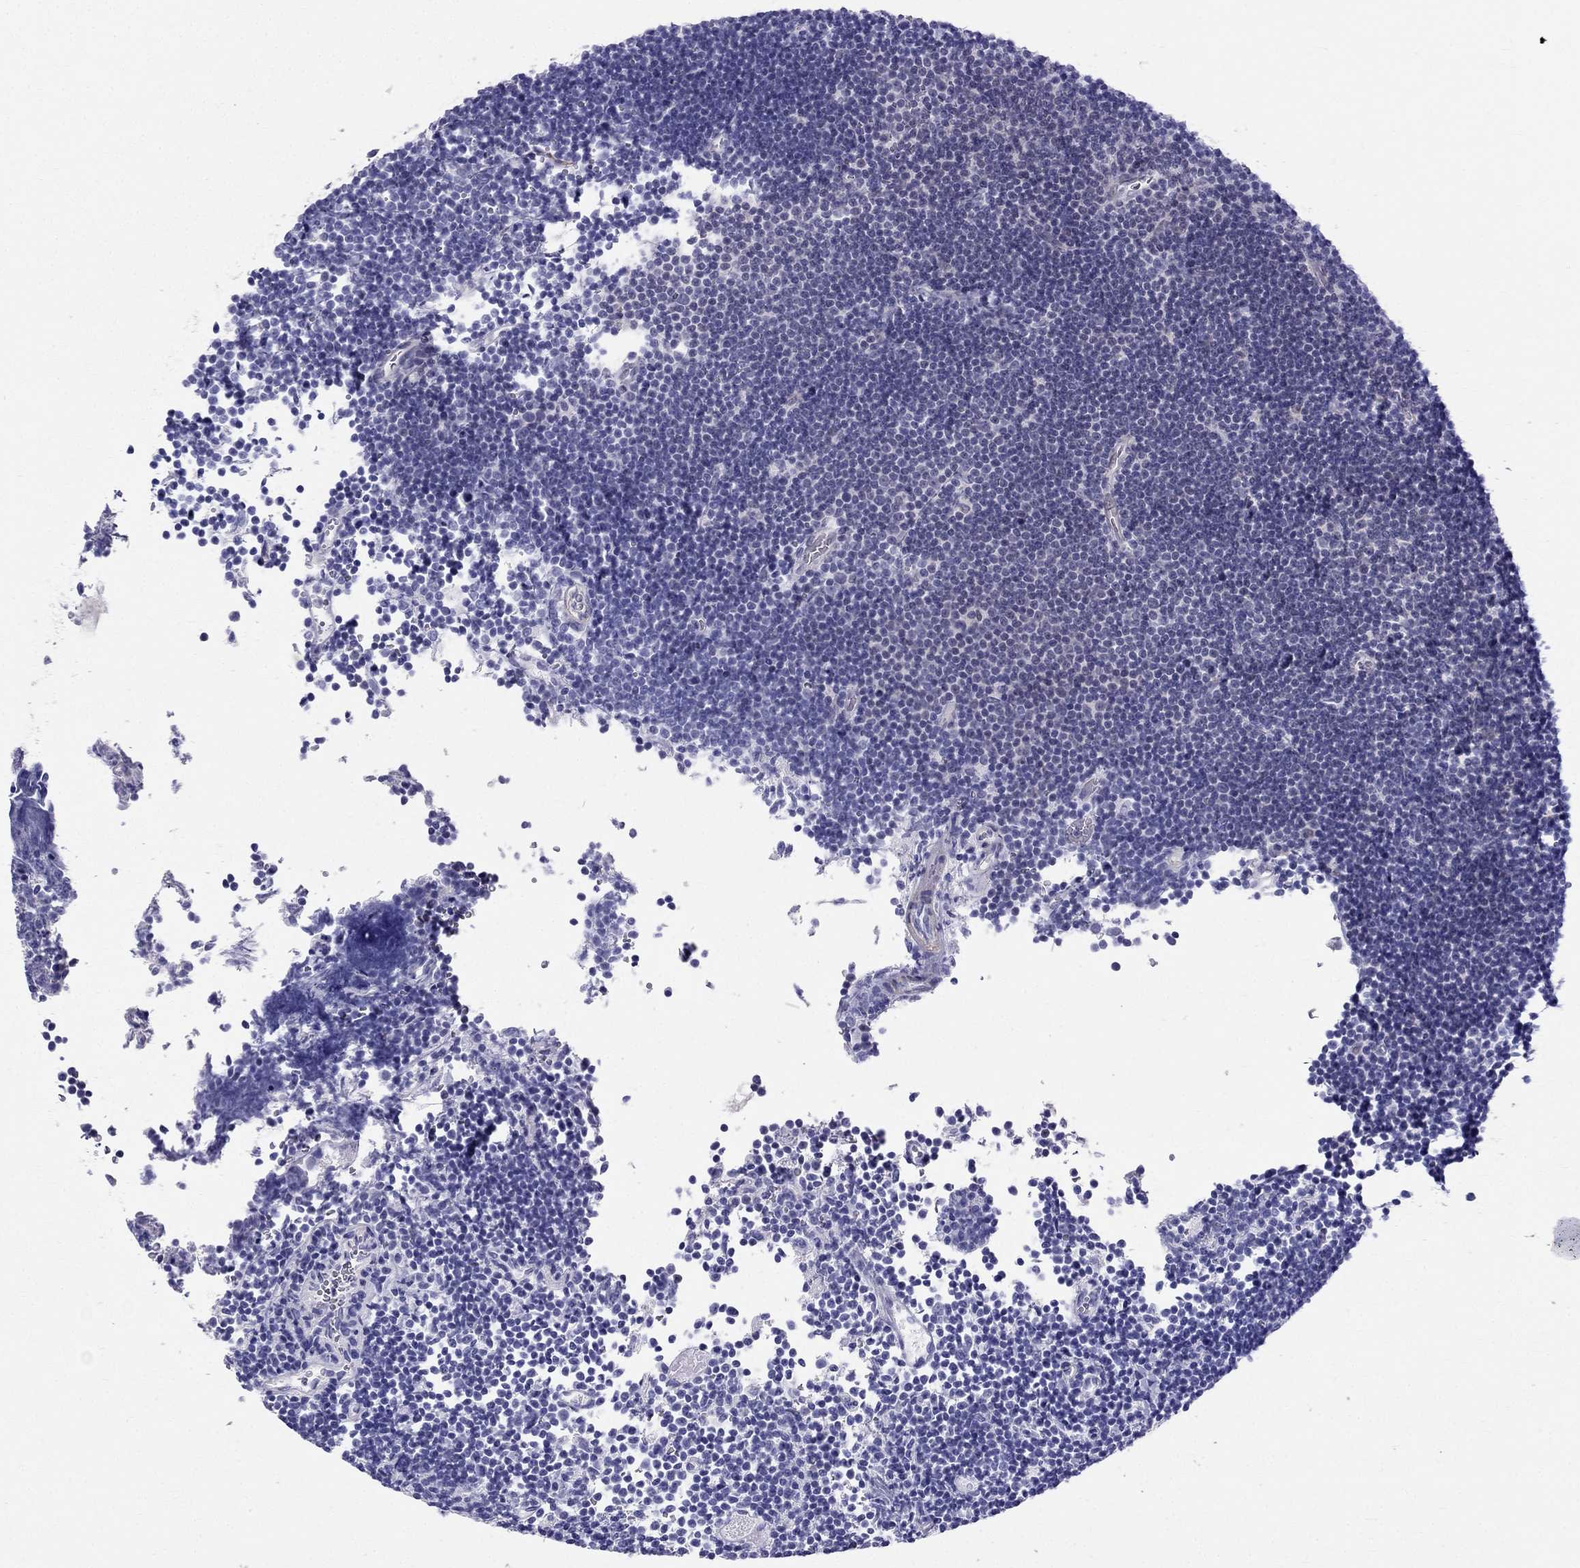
{"staining": {"intensity": "negative", "quantity": "none", "location": "none"}, "tissue": "lymphoma", "cell_type": "Tumor cells", "image_type": "cancer", "snomed": [{"axis": "morphology", "description": "Malignant lymphoma, non-Hodgkin's type, Low grade"}, {"axis": "topography", "description": "Brain"}], "caption": "This is an IHC histopathology image of malignant lymphoma, non-Hodgkin's type (low-grade). There is no expression in tumor cells.", "gene": "BAG5", "patient": {"sex": "female", "age": 66}}